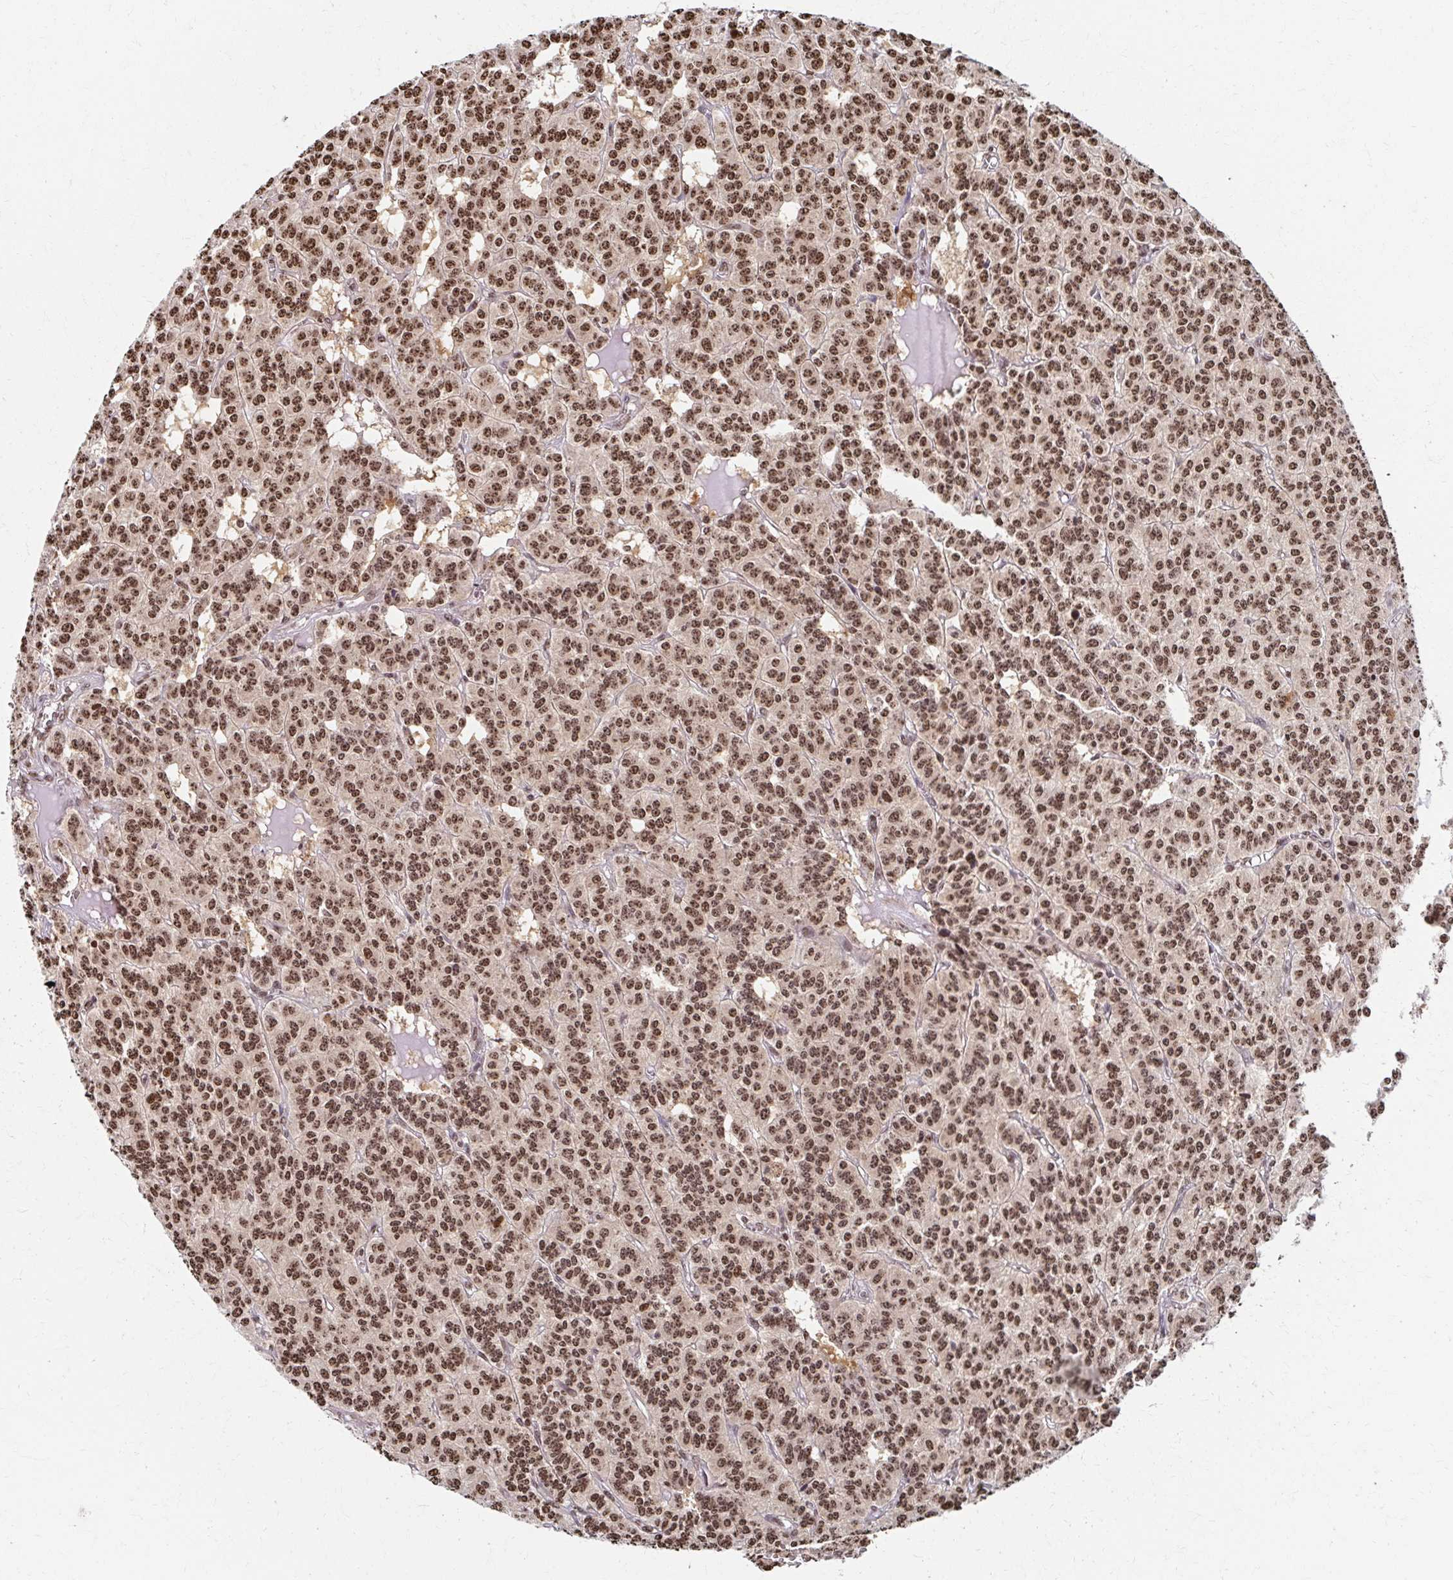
{"staining": {"intensity": "moderate", "quantity": ">75%", "location": "nuclear"}, "tissue": "carcinoid", "cell_type": "Tumor cells", "image_type": "cancer", "snomed": [{"axis": "morphology", "description": "Carcinoid, malignant, NOS"}, {"axis": "topography", "description": "Lung"}], "caption": "Malignant carcinoid tissue reveals moderate nuclear staining in about >75% of tumor cells, visualized by immunohistochemistry.", "gene": "PSMD7", "patient": {"sex": "female", "age": 71}}